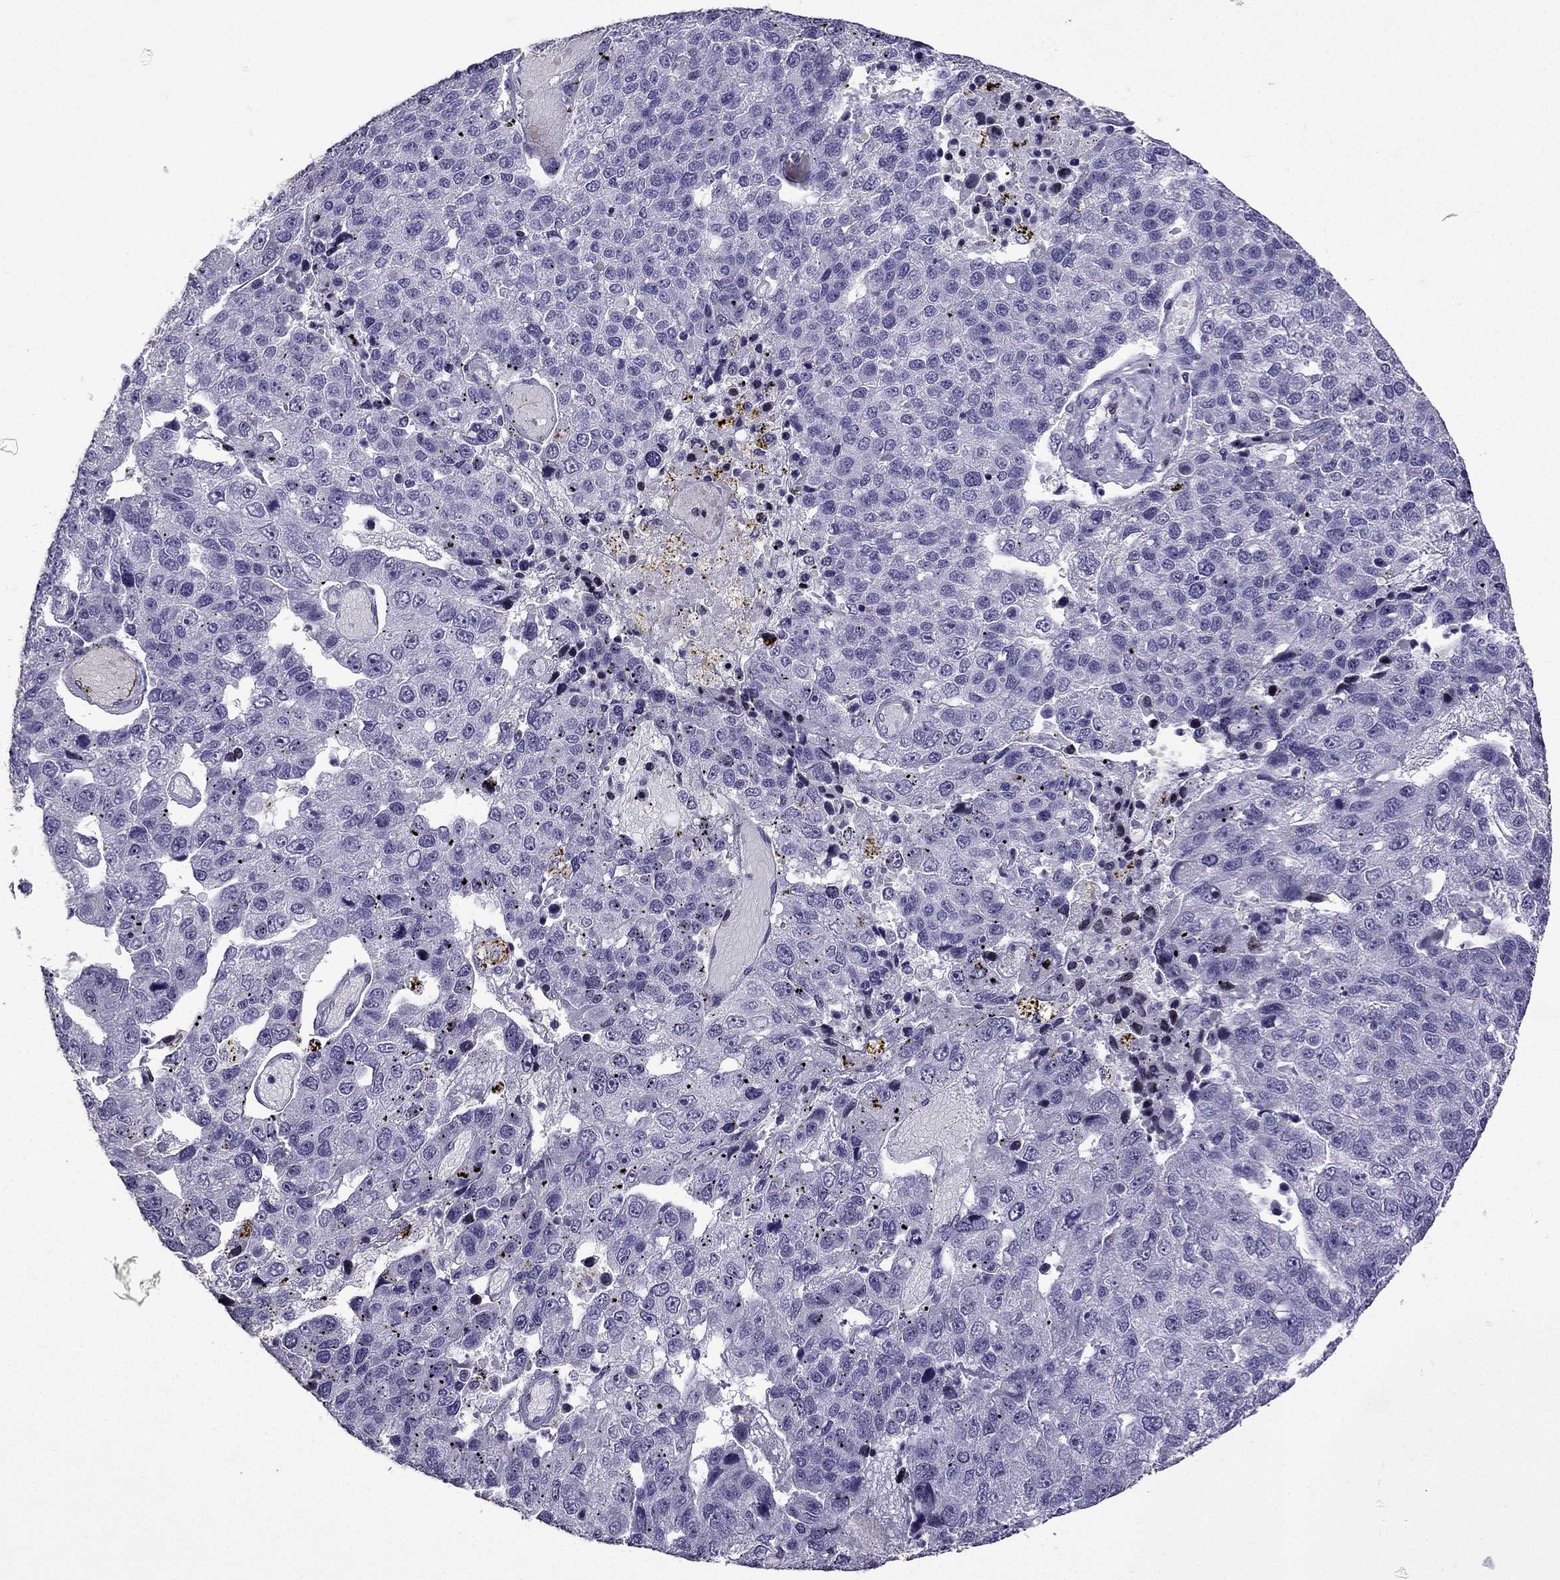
{"staining": {"intensity": "negative", "quantity": "none", "location": "none"}, "tissue": "pancreatic cancer", "cell_type": "Tumor cells", "image_type": "cancer", "snomed": [{"axis": "morphology", "description": "Adenocarcinoma, NOS"}, {"axis": "topography", "description": "Pancreas"}], "caption": "High power microscopy histopathology image of an immunohistochemistry image of adenocarcinoma (pancreatic), revealing no significant positivity in tumor cells. (Stains: DAB immunohistochemistry with hematoxylin counter stain, Microscopy: brightfield microscopy at high magnification).", "gene": "TTN", "patient": {"sex": "female", "age": 61}}